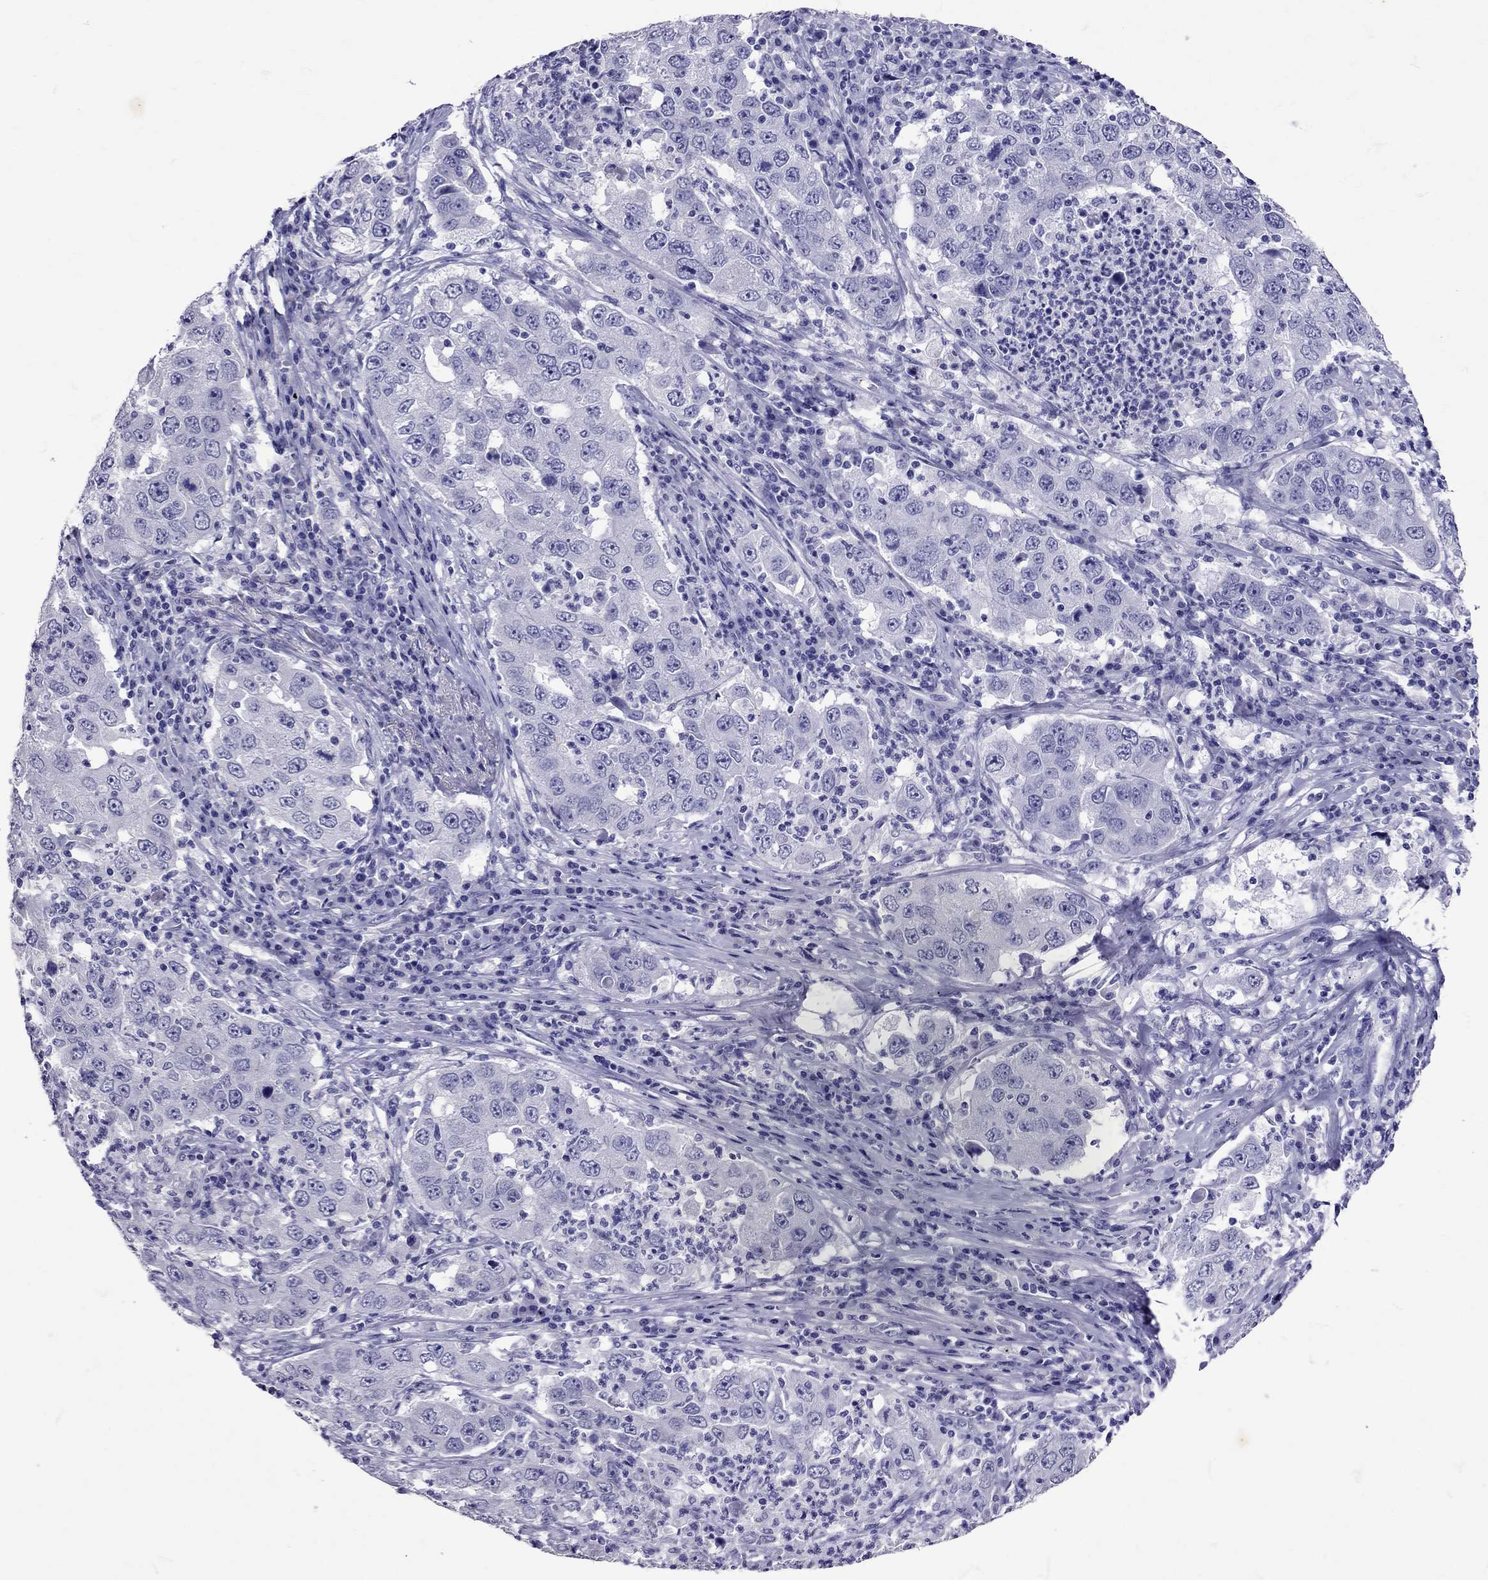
{"staining": {"intensity": "negative", "quantity": "none", "location": "none"}, "tissue": "lung cancer", "cell_type": "Tumor cells", "image_type": "cancer", "snomed": [{"axis": "morphology", "description": "Adenocarcinoma, NOS"}, {"axis": "topography", "description": "Lung"}], "caption": "Immunohistochemistry (IHC) histopathology image of human lung cancer (adenocarcinoma) stained for a protein (brown), which reveals no expression in tumor cells. The staining is performed using DAB (3,3'-diaminobenzidine) brown chromogen with nuclei counter-stained in using hematoxylin.", "gene": "AVP", "patient": {"sex": "male", "age": 73}}